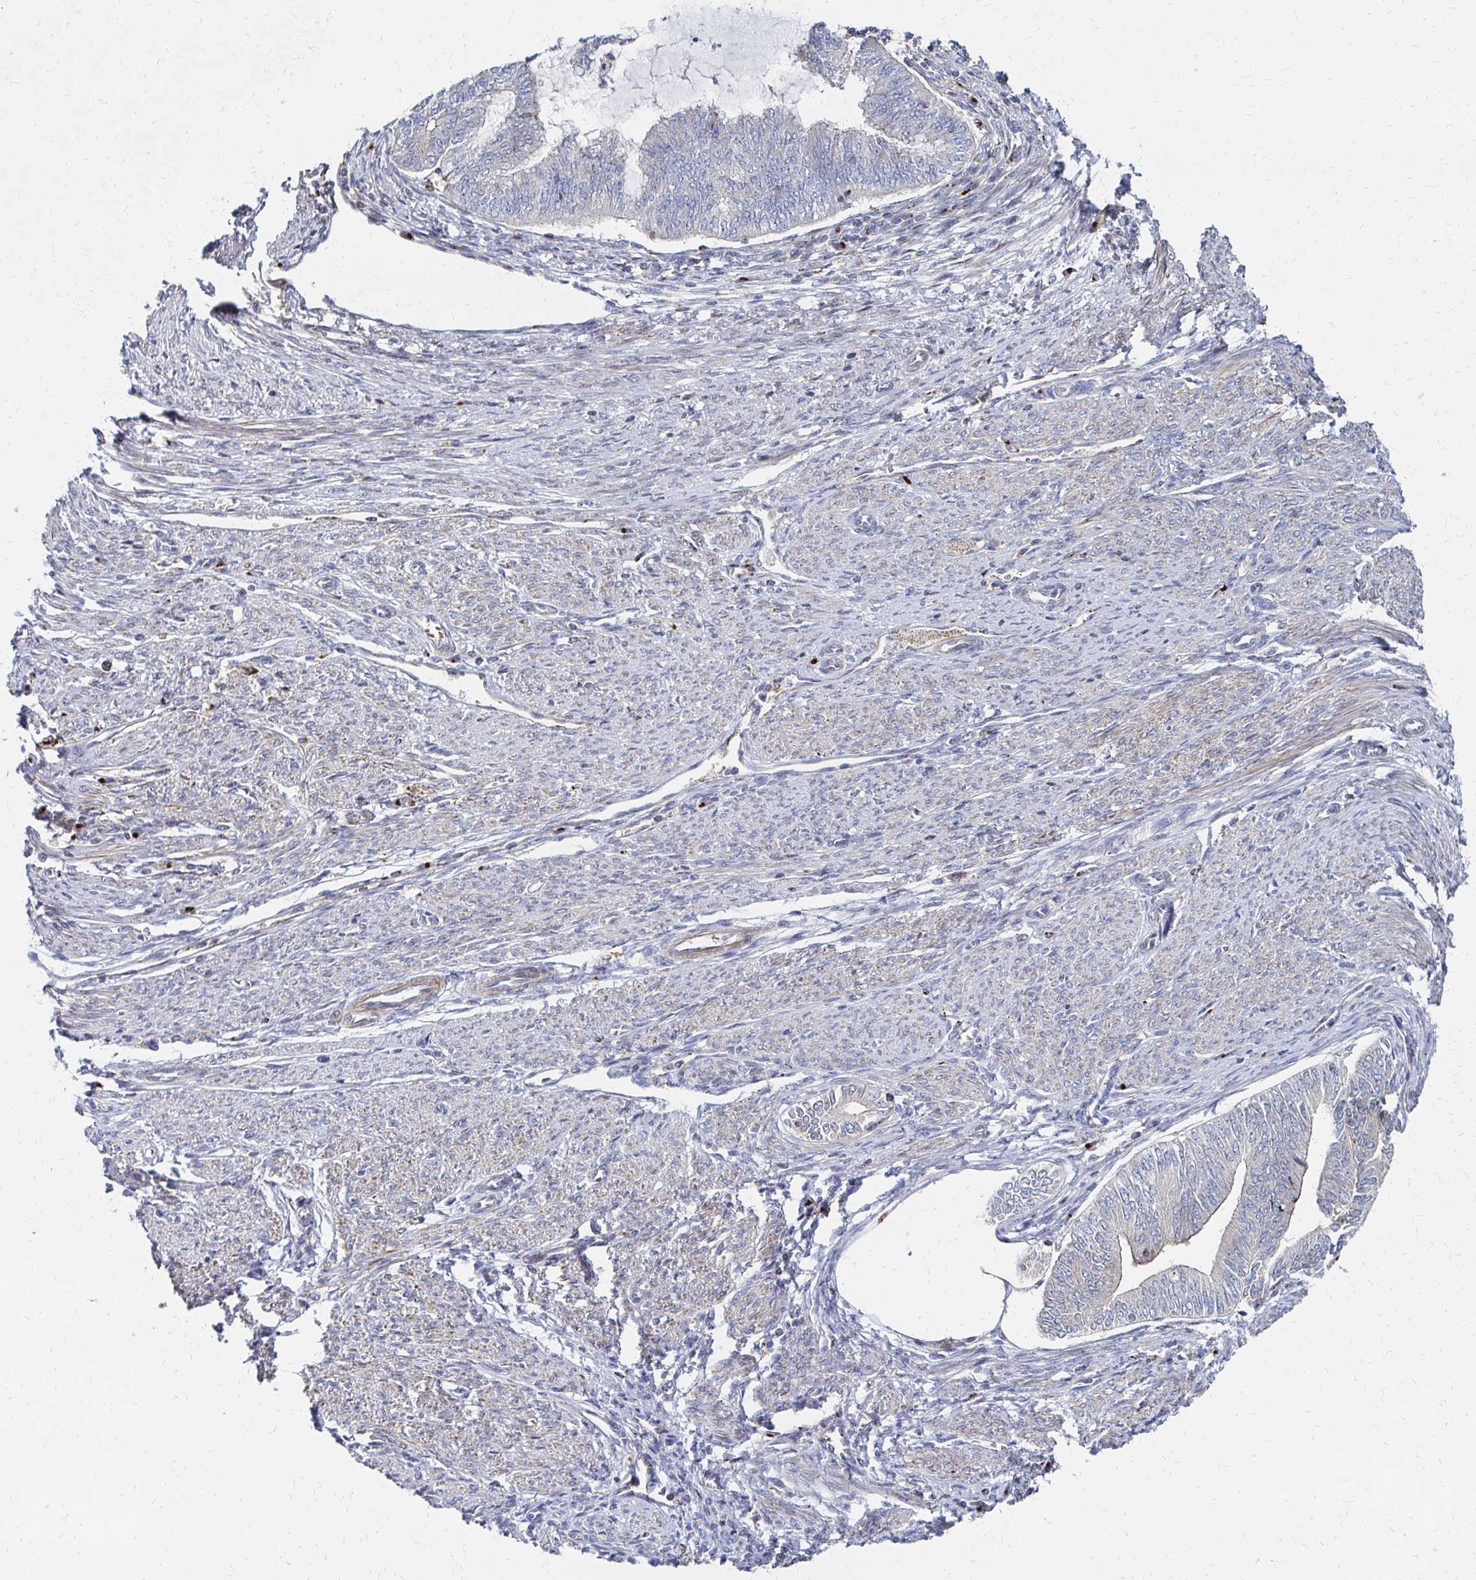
{"staining": {"intensity": "negative", "quantity": "none", "location": "none"}, "tissue": "endometrial cancer", "cell_type": "Tumor cells", "image_type": "cancer", "snomed": [{"axis": "morphology", "description": "Adenocarcinoma, NOS"}, {"axis": "topography", "description": "Endometrium"}], "caption": "There is no significant positivity in tumor cells of endometrial adenocarcinoma.", "gene": "MAN1A1", "patient": {"sex": "female", "age": 79}}